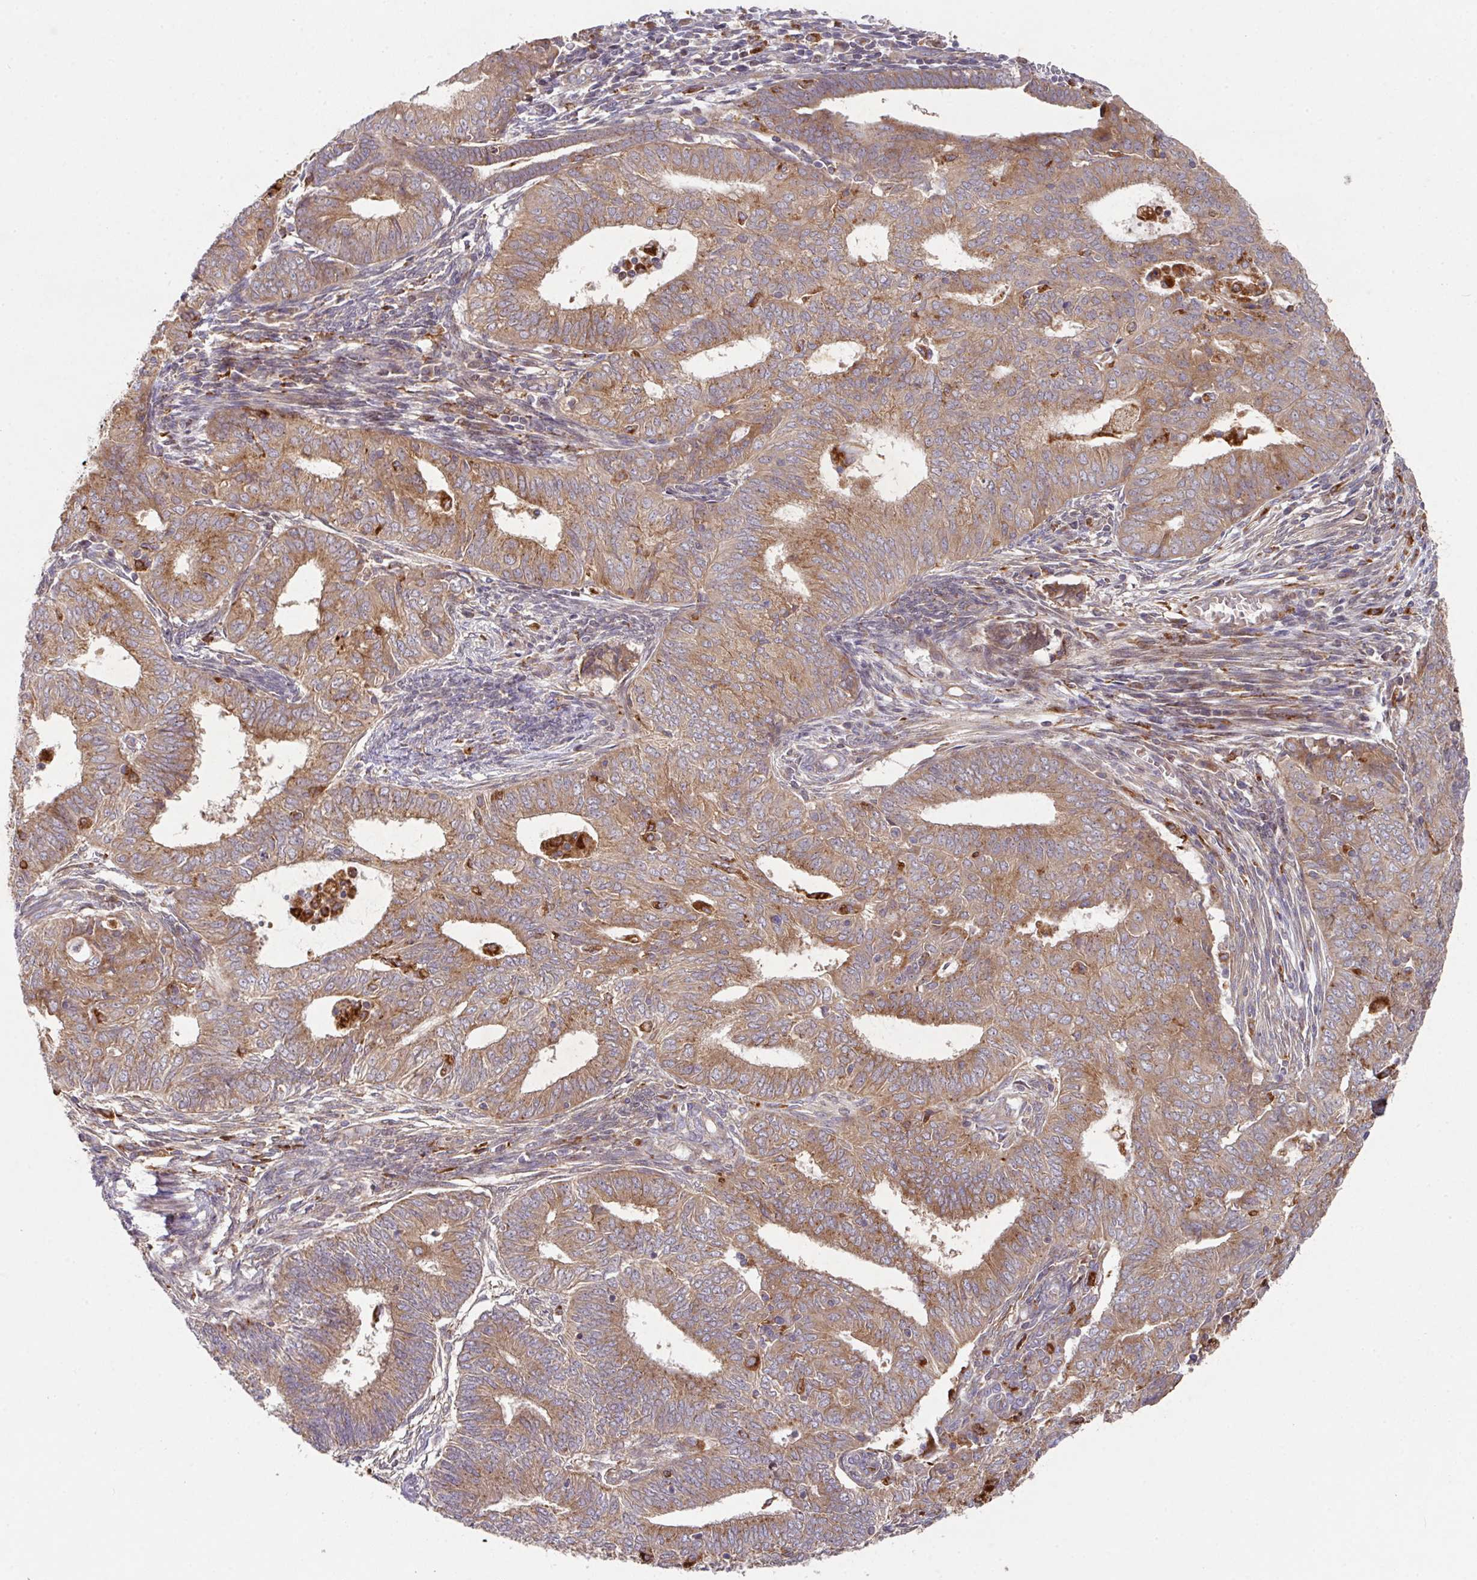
{"staining": {"intensity": "moderate", "quantity": ">75%", "location": "cytoplasmic/membranous"}, "tissue": "endometrial cancer", "cell_type": "Tumor cells", "image_type": "cancer", "snomed": [{"axis": "morphology", "description": "Adenocarcinoma, NOS"}, {"axis": "topography", "description": "Endometrium"}], "caption": "Adenocarcinoma (endometrial) tissue displays moderate cytoplasmic/membranous staining in about >75% of tumor cells", "gene": "TRIM14", "patient": {"sex": "female", "age": 62}}